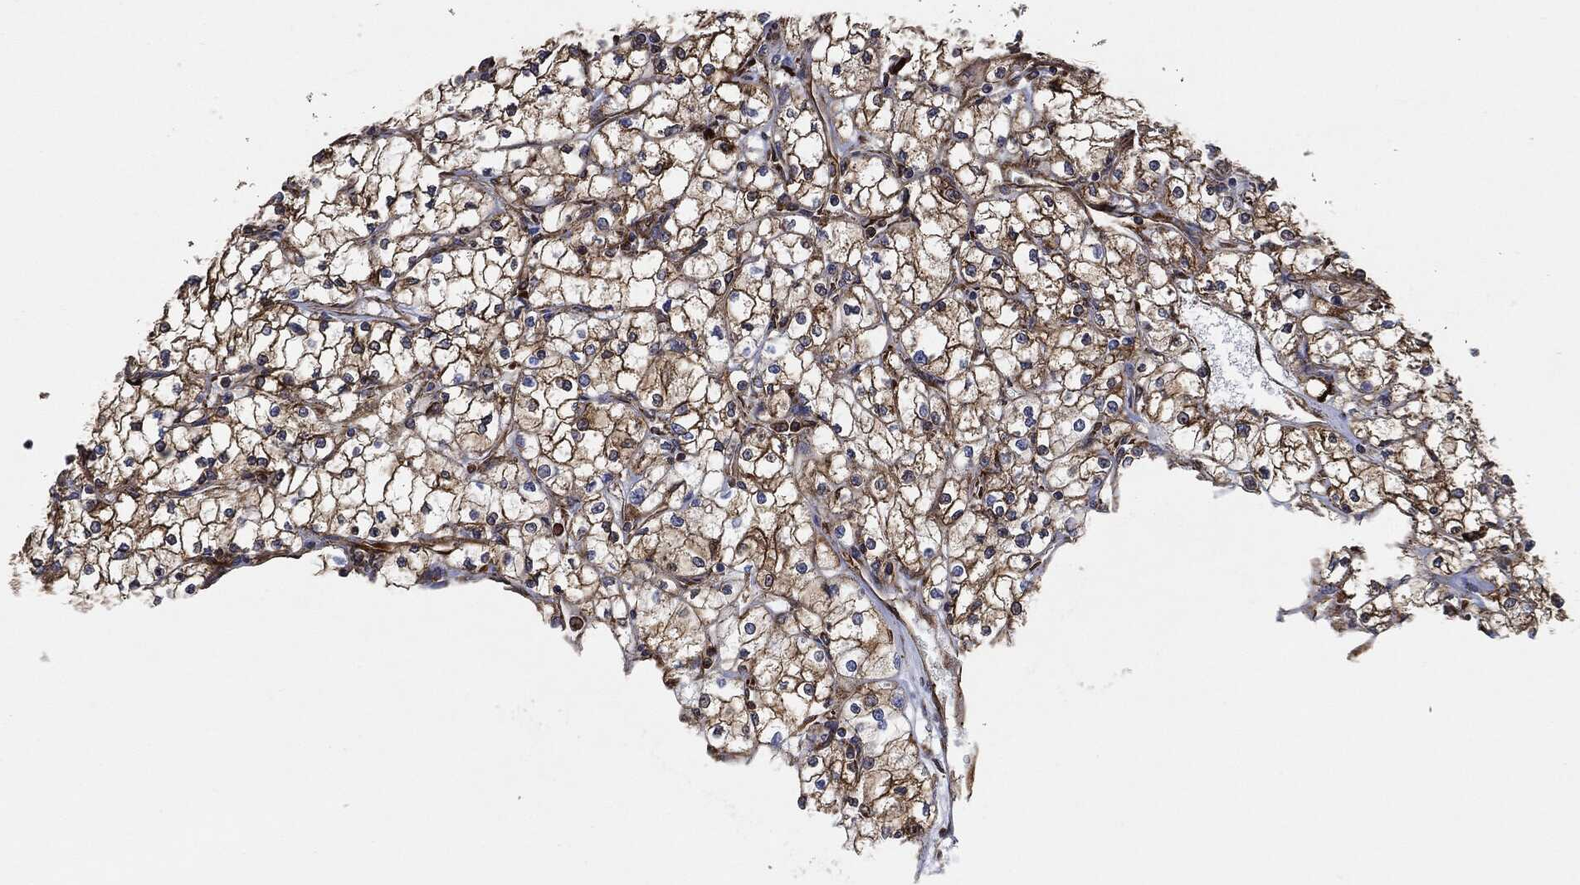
{"staining": {"intensity": "moderate", "quantity": ">75%", "location": "cytoplasmic/membranous"}, "tissue": "renal cancer", "cell_type": "Tumor cells", "image_type": "cancer", "snomed": [{"axis": "morphology", "description": "Adenocarcinoma, NOS"}, {"axis": "topography", "description": "Kidney"}], "caption": "Human renal cancer (adenocarcinoma) stained with a protein marker exhibits moderate staining in tumor cells.", "gene": "AMFR", "patient": {"sex": "male", "age": 67}}